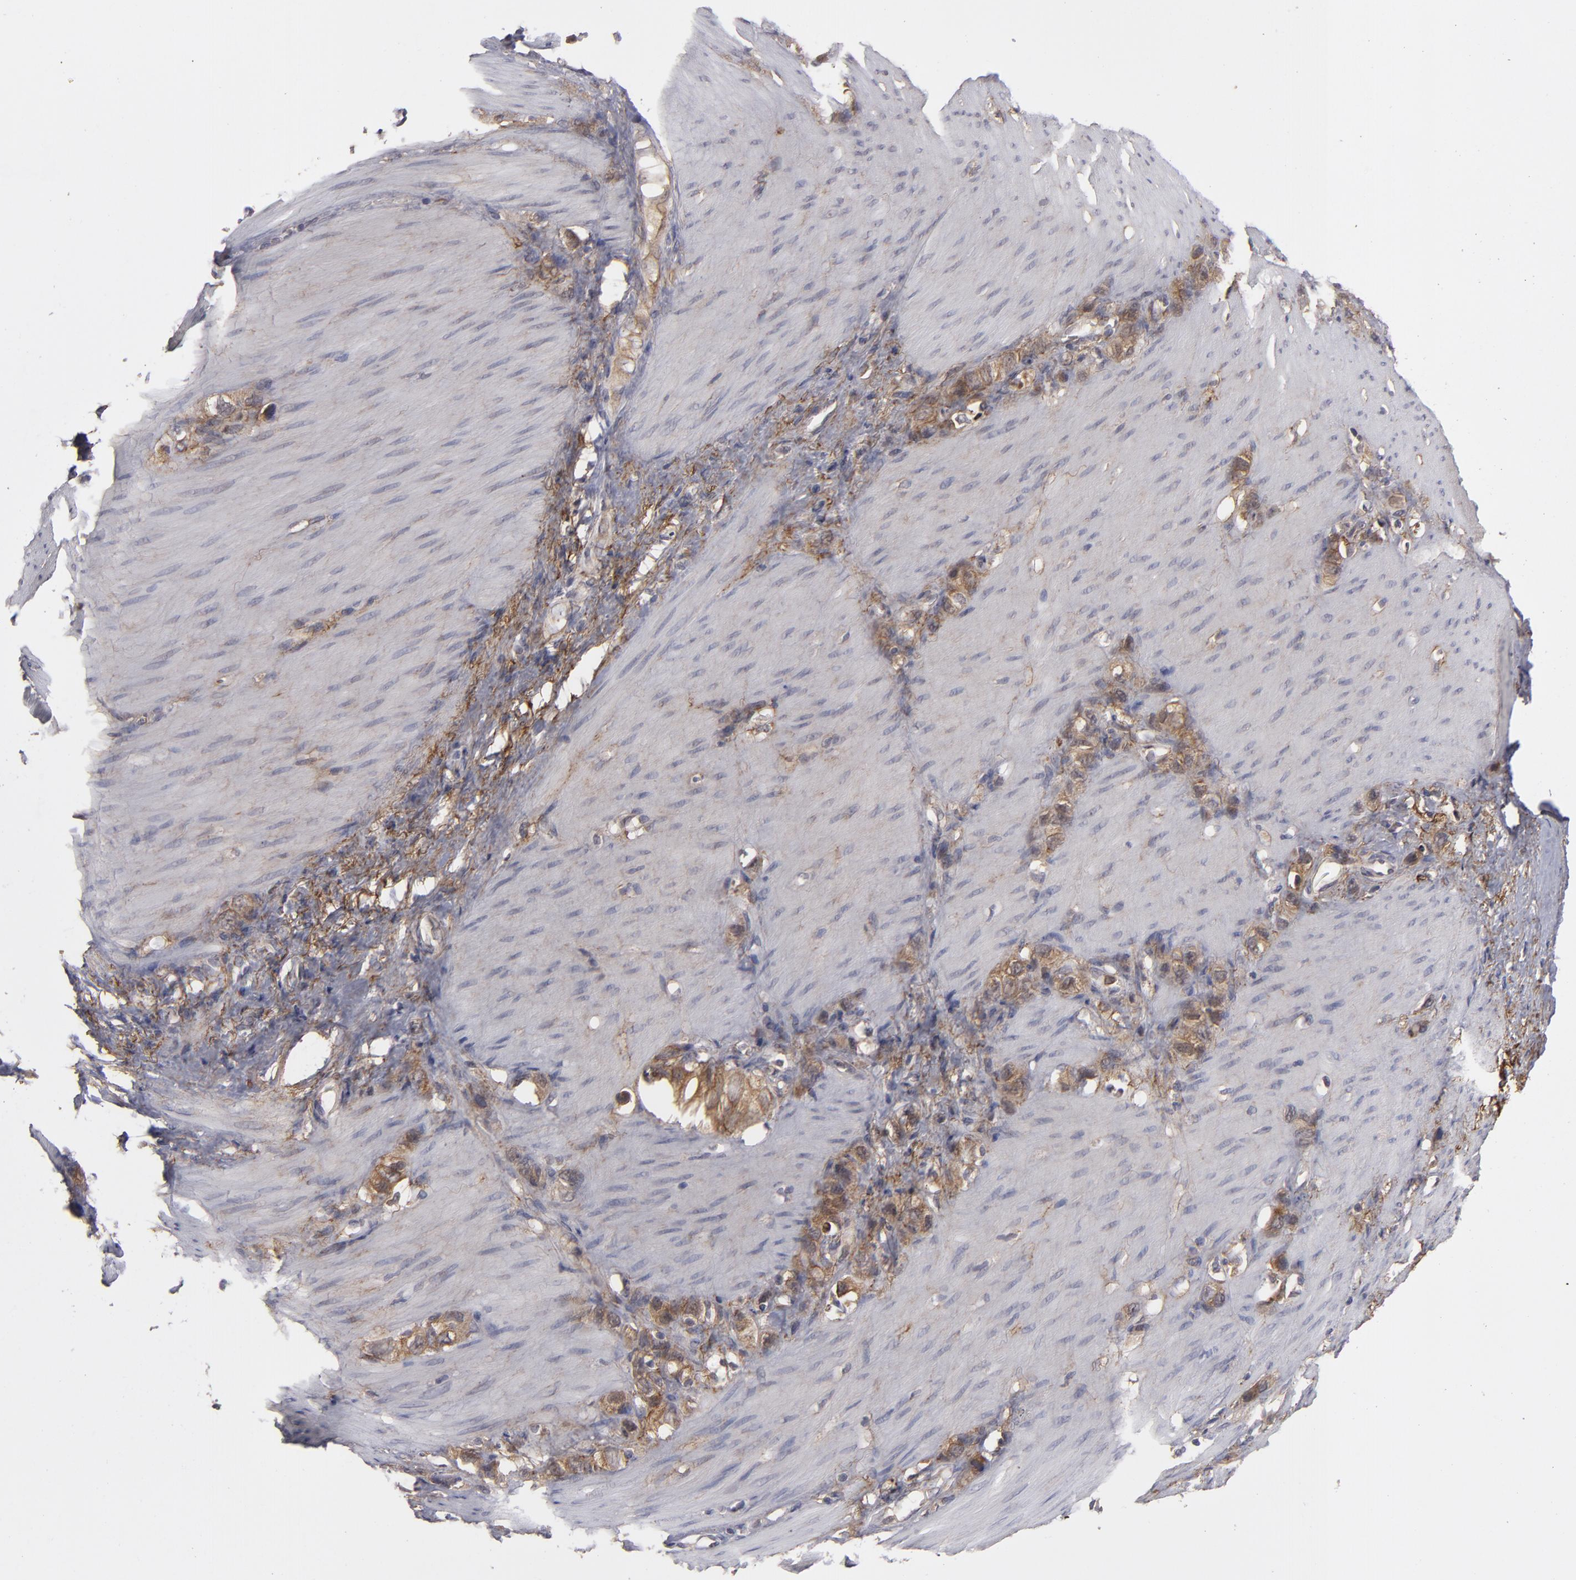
{"staining": {"intensity": "moderate", "quantity": ">75%", "location": "cytoplasmic/membranous"}, "tissue": "stomach cancer", "cell_type": "Tumor cells", "image_type": "cancer", "snomed": [{"axis": "morphology", "description": "Normal tissue, NOS"}, {"axis": "morphology", "description": "Adenocarcinoma, NOS"}, {"axis": "morphology", "description": "Adenocarcinoma, High grade"}, {"axis": "topography", "description": "Stomach, upper"}, {"axis": "topography", "description": "Stomach"}], "caption": "Immunohistochemical staining of human high-grade adenocarcinoma (stomach) displays medium levels of moderate cytoplasmic/membranous staining in about >75% of tumor cells. The protein is shown in brown color, while the nuclei are stained blue.", "gene": "BMP6", "patient": {"sex": "female", "age": 65}}